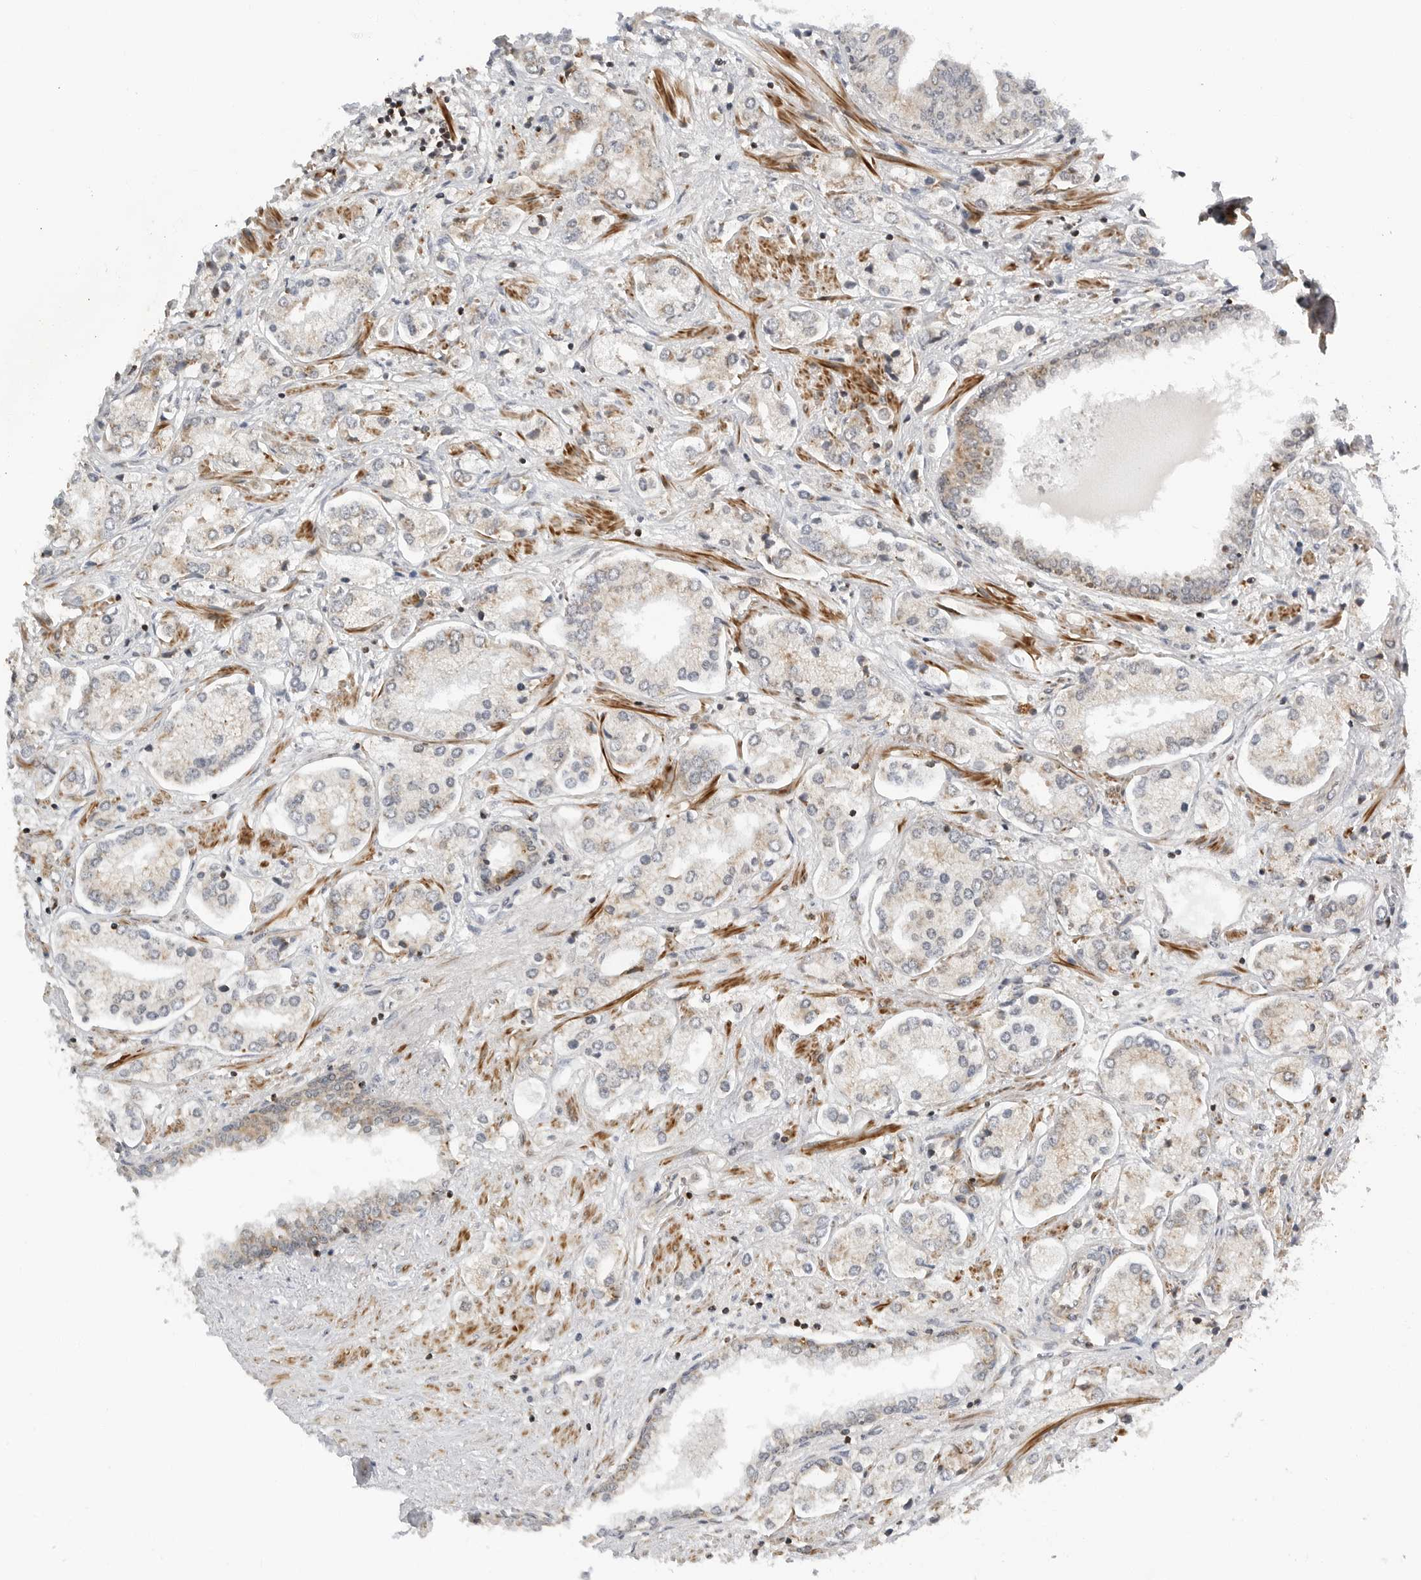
{"staining": {"intensity": "weak", "quantity": "<25%", "location": "cytoplasmic/membranous"}, "tissue": "prostate cancer", "cell_type": "Tumor cells", "image_type": "cancer", "snomed": [{"axis": "morphology", "description": "Adenocarcinoma, High grade"}, {"axis": "topography", "description": "Prostate"}], "caption": "Immunohistochemical staining of prostate adenocarcinoma (high-grade) exhibits no significant staining in tumor cells.", "gene": "PEX2", "patient": {"sex": "male", "age": 66}}